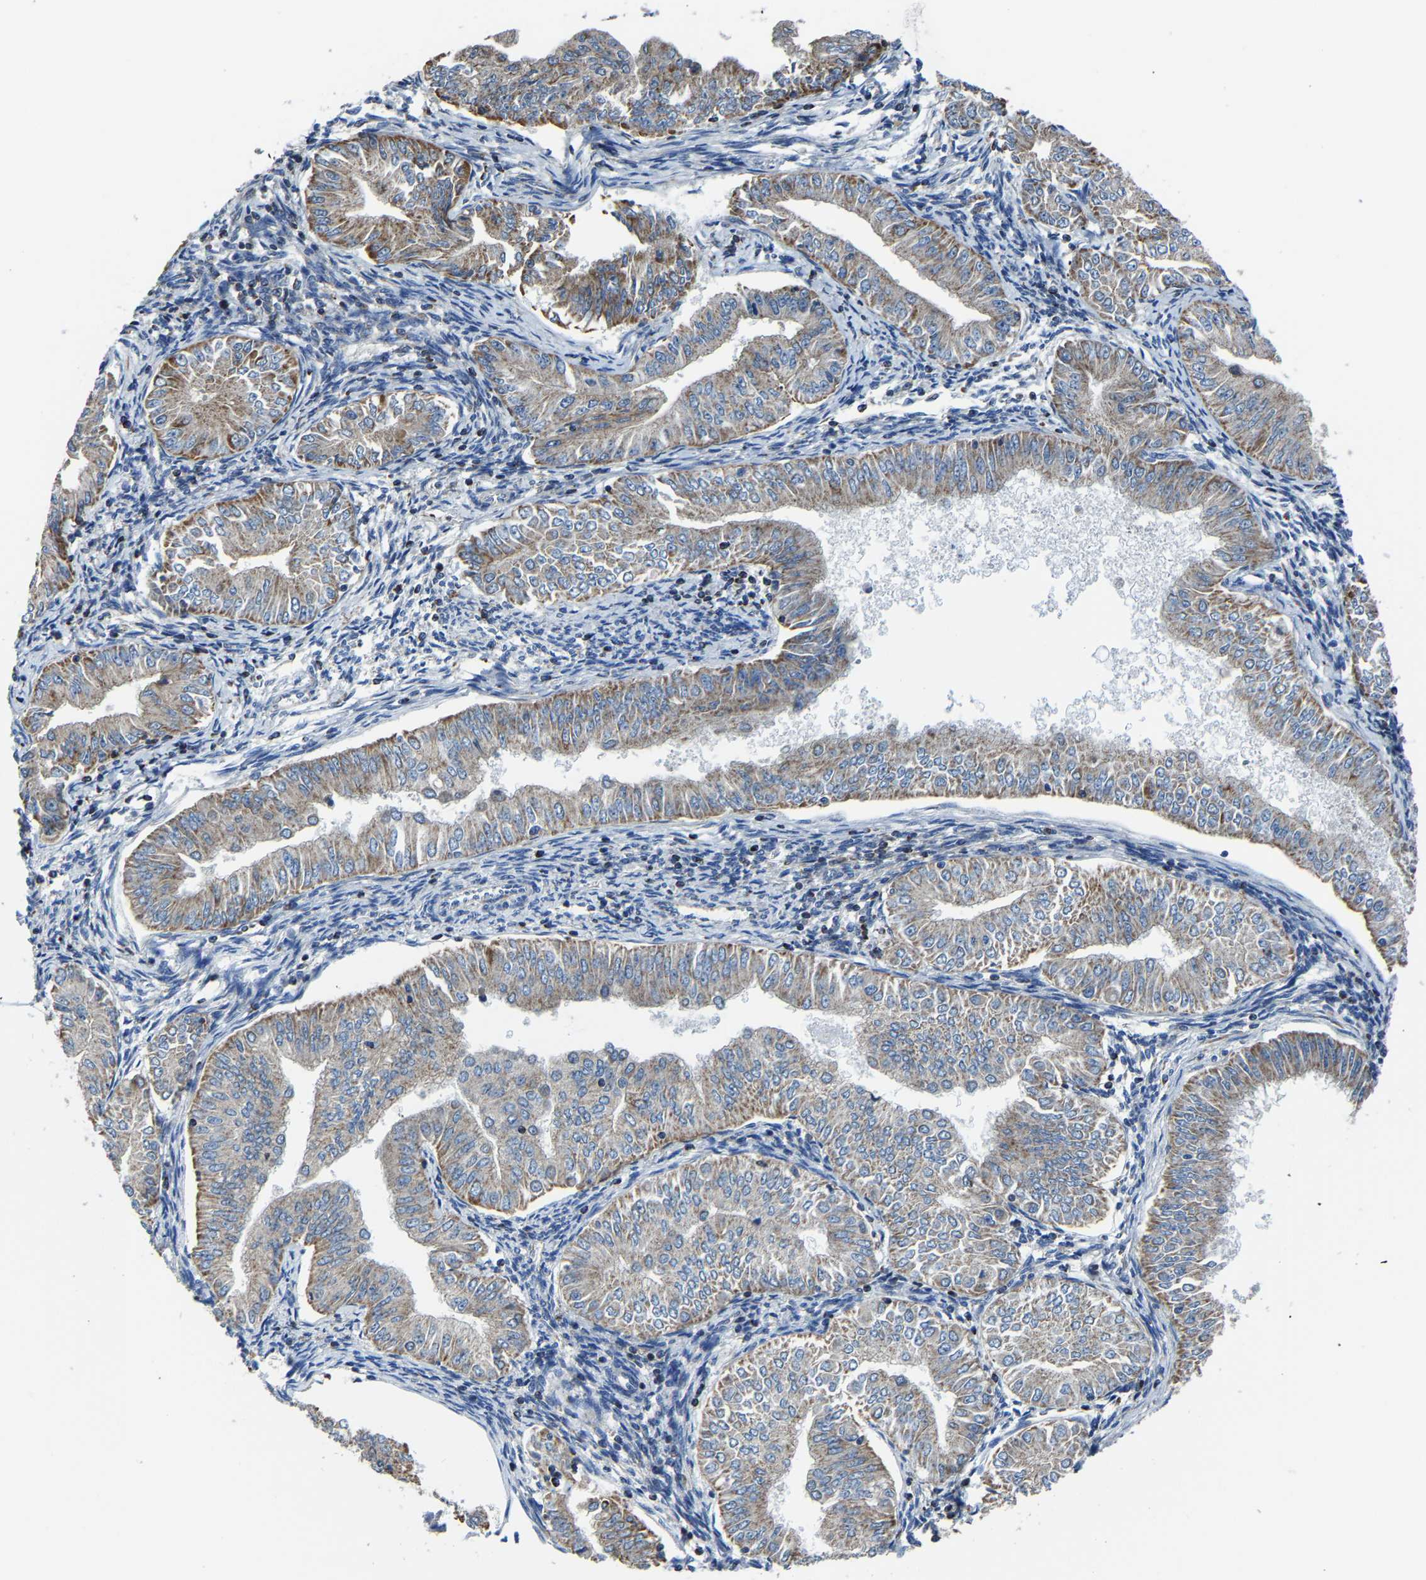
{"staining": {"intensity": "moderate", "quantity": "<25%", "location": "cytoplasmic/membranous"}, "tissue": "endometrial cancer", "cell_type": "Tumor cells", "image_type": "cancer", "snomed": [{"axis": "morphology", "description": "Normal tissue, NOS"}, {"axis": "morphology", "description": "Adenocarcinoma, NOS"}, {"axis": "topography", "description": "Endometrium"}], "caption": "High-power microscopy captured an immunohistochemistry micrograph of endometrial cancer, revealing moderate cytoplasmic/membranous positivity in about <25% of tumor cells.", "gene": "AGK", "patient": {"sex": "female", "age": 53}}